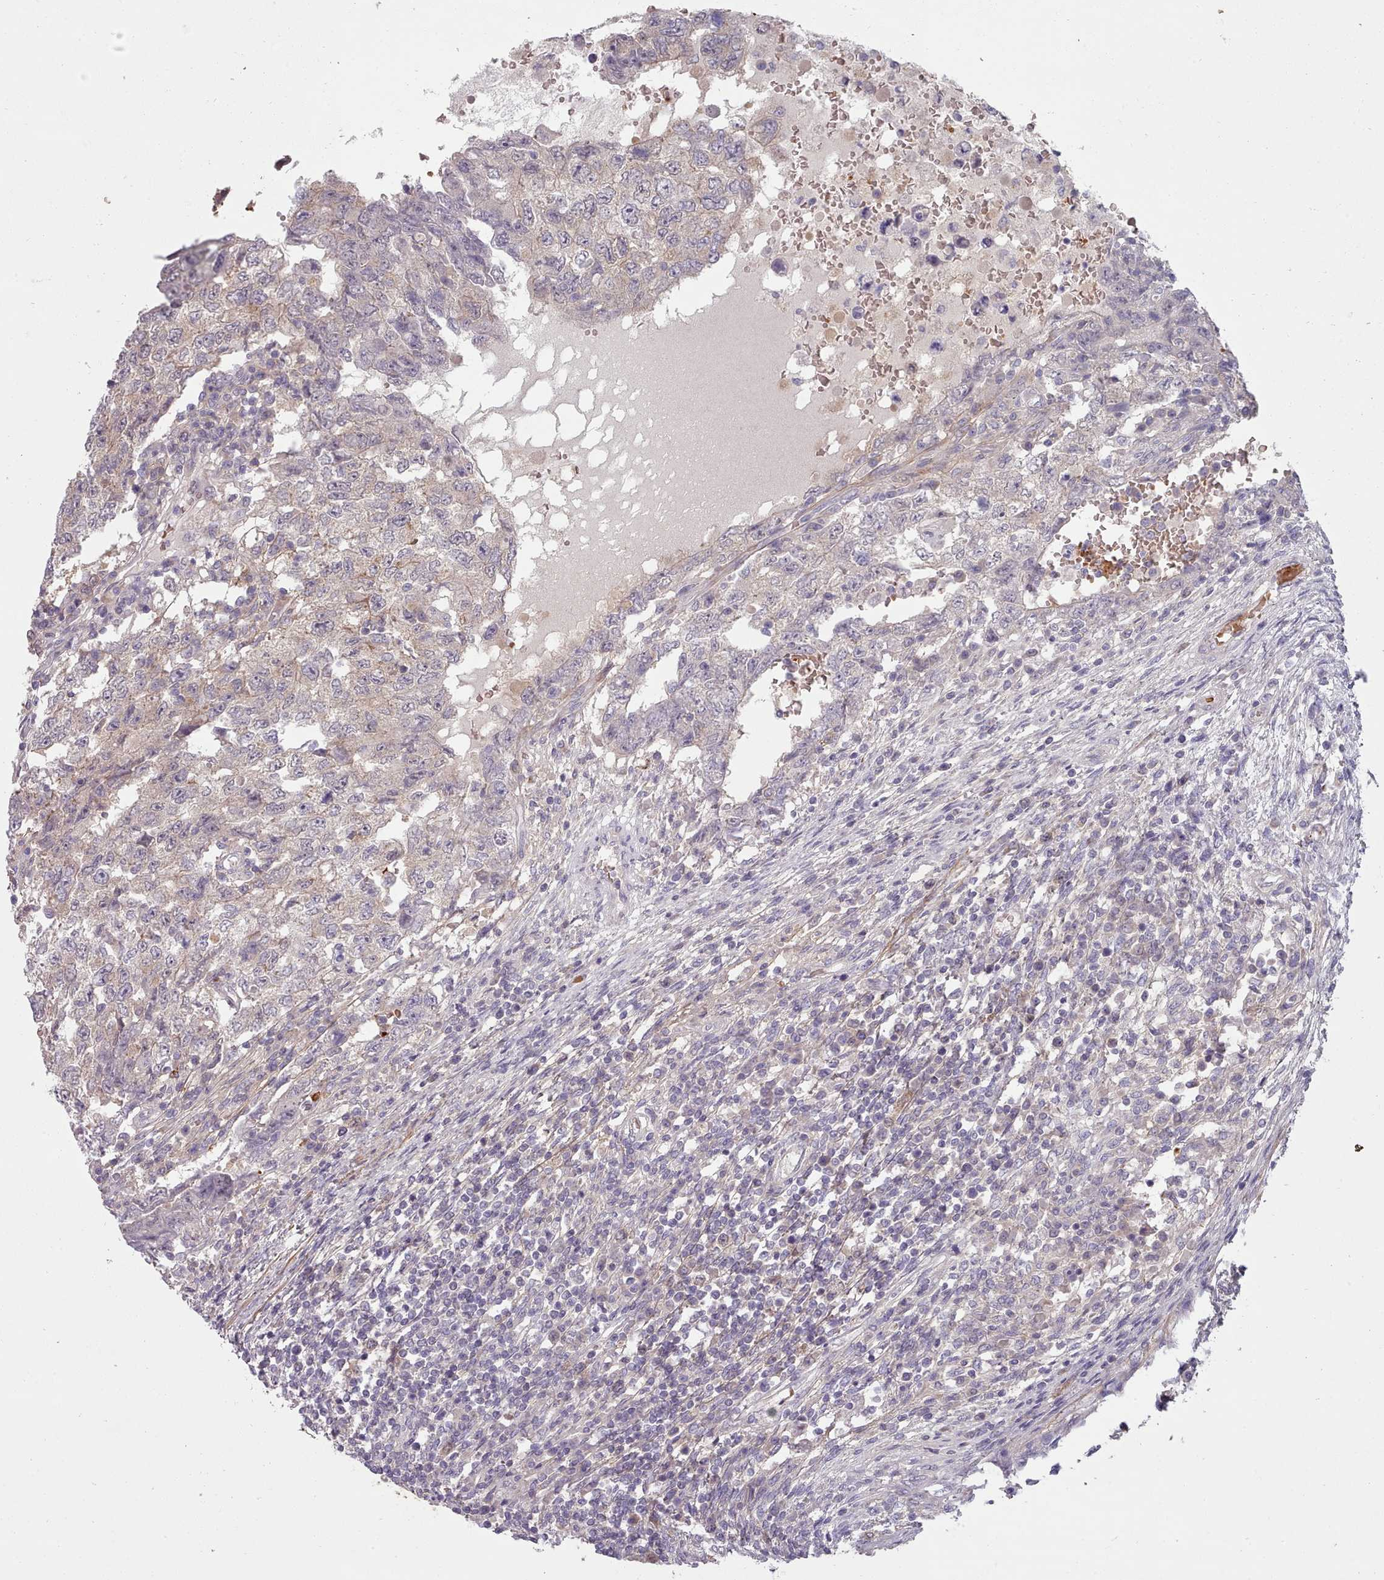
{"staining": {"intensity": "negative", "quantity": "none", "location": "none"}, "tissue": "testis cancer", "cell_type": "Tumor cells", "image_type": "cancer", "snomed": [{"axis": "morphology", "description": "Carcinoma, Embryonal, NOS"}, {"axis": "topography", "description": "Testis"}], "caption": "This is an IHC micrograph of testis cancer. There is no expression in tumor cells.", "gene": "CLNS1A", "patient": {"sex": "male", "age": 26}}